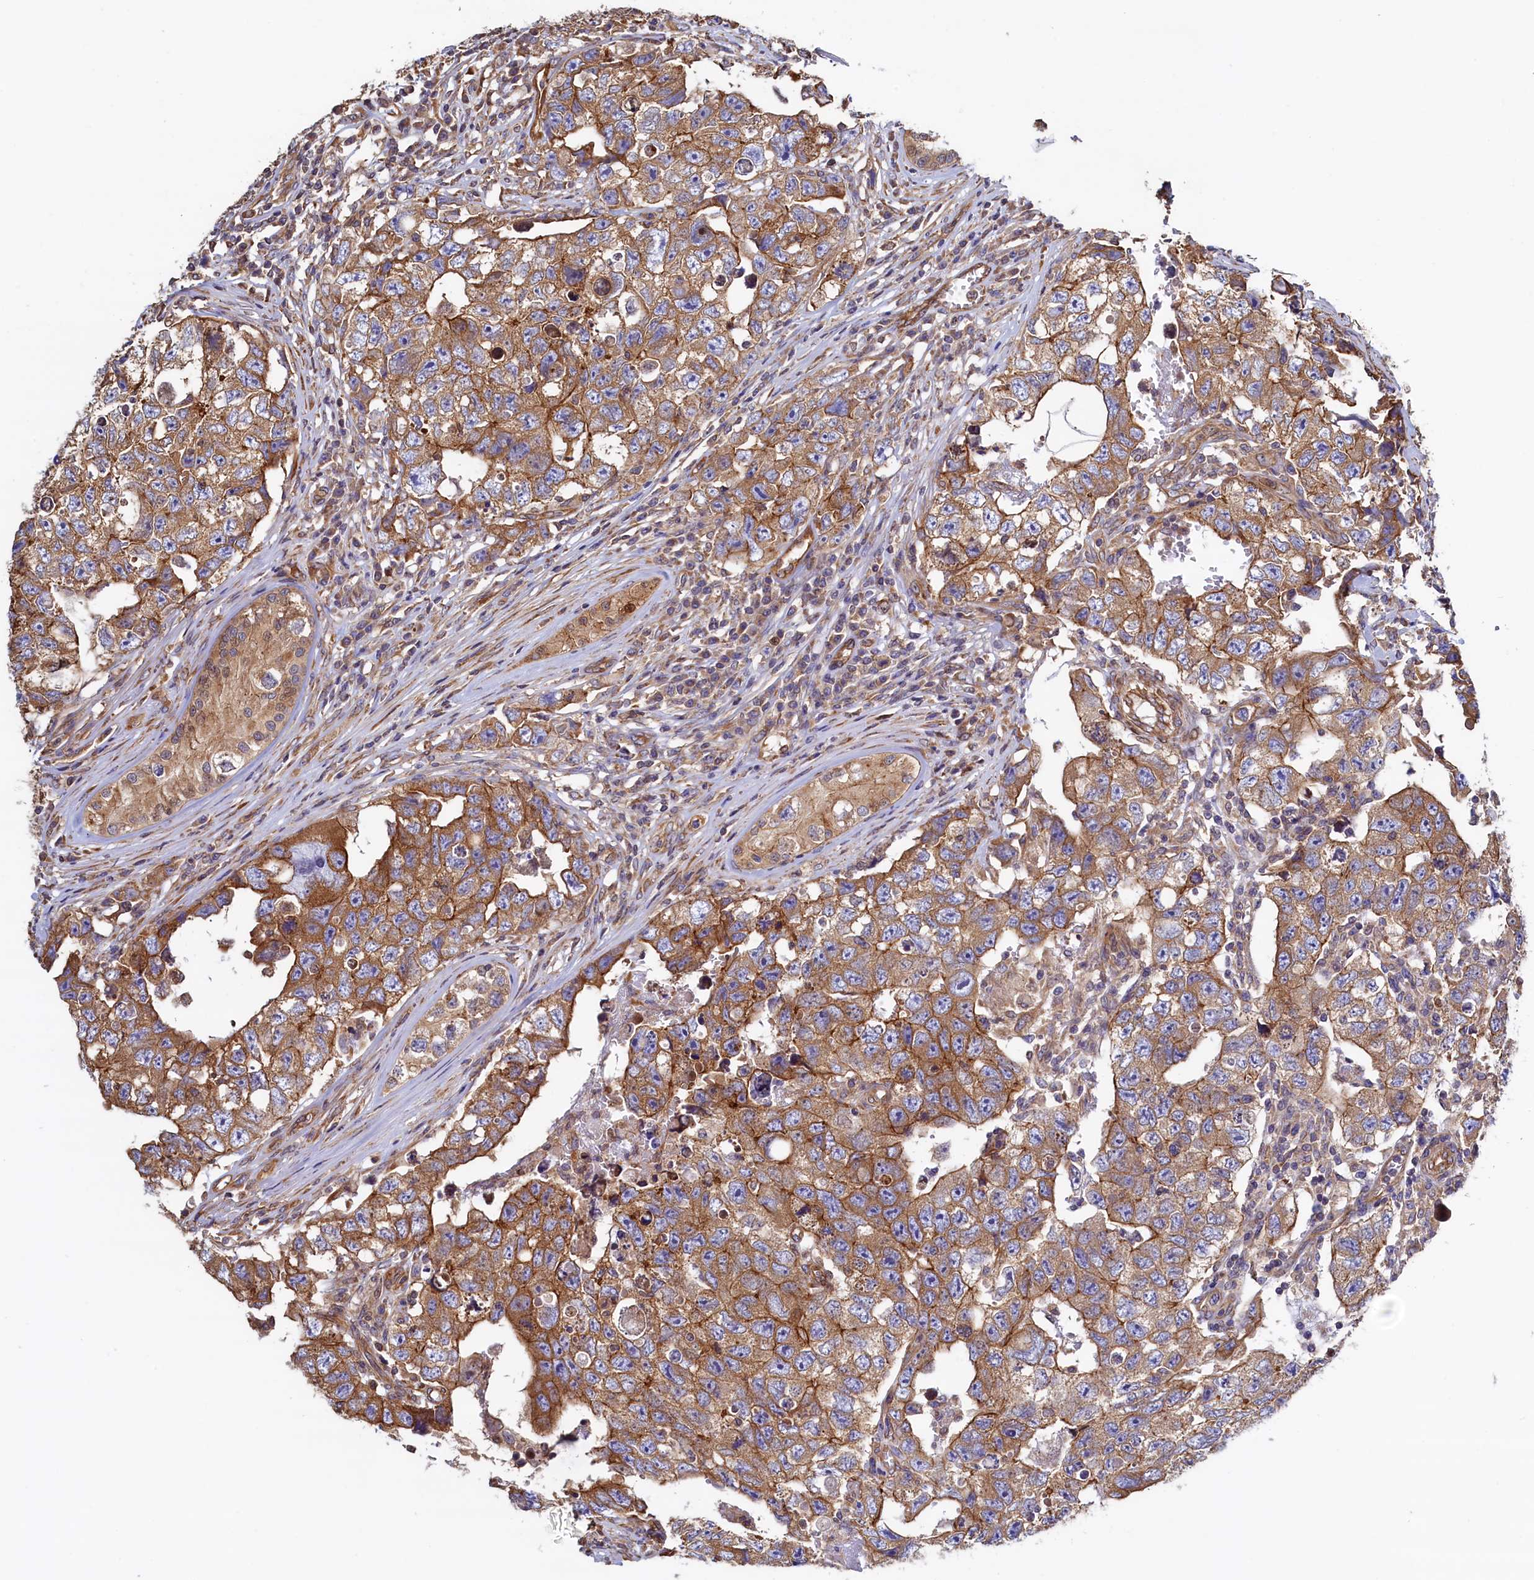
{"staining": {"intensity": "moderate", "quantity": ">75%", "location": "cytoplasmic/membranous"}, "tissue": "testis cancer", "cell_type": "Tumor cells", "image_type": "cancer", "snomed": [{"axis": "morphology", "description": "Carcinoma, Embryonal, NOS"}, {"axis": "topography", "description": "Testis"}], "caption": "High-magnification brightfield microscopy of embryonal carcinoma (testis) stained with DAB (brown) and counterstained with hematoxylin (blue). tumor cells exhibit moderate cytoplasmic/membranous positivity is present in approximately>75% of cells.", "gene": "ATXN2L", "patient": {"sex": "male", "age": 17}}